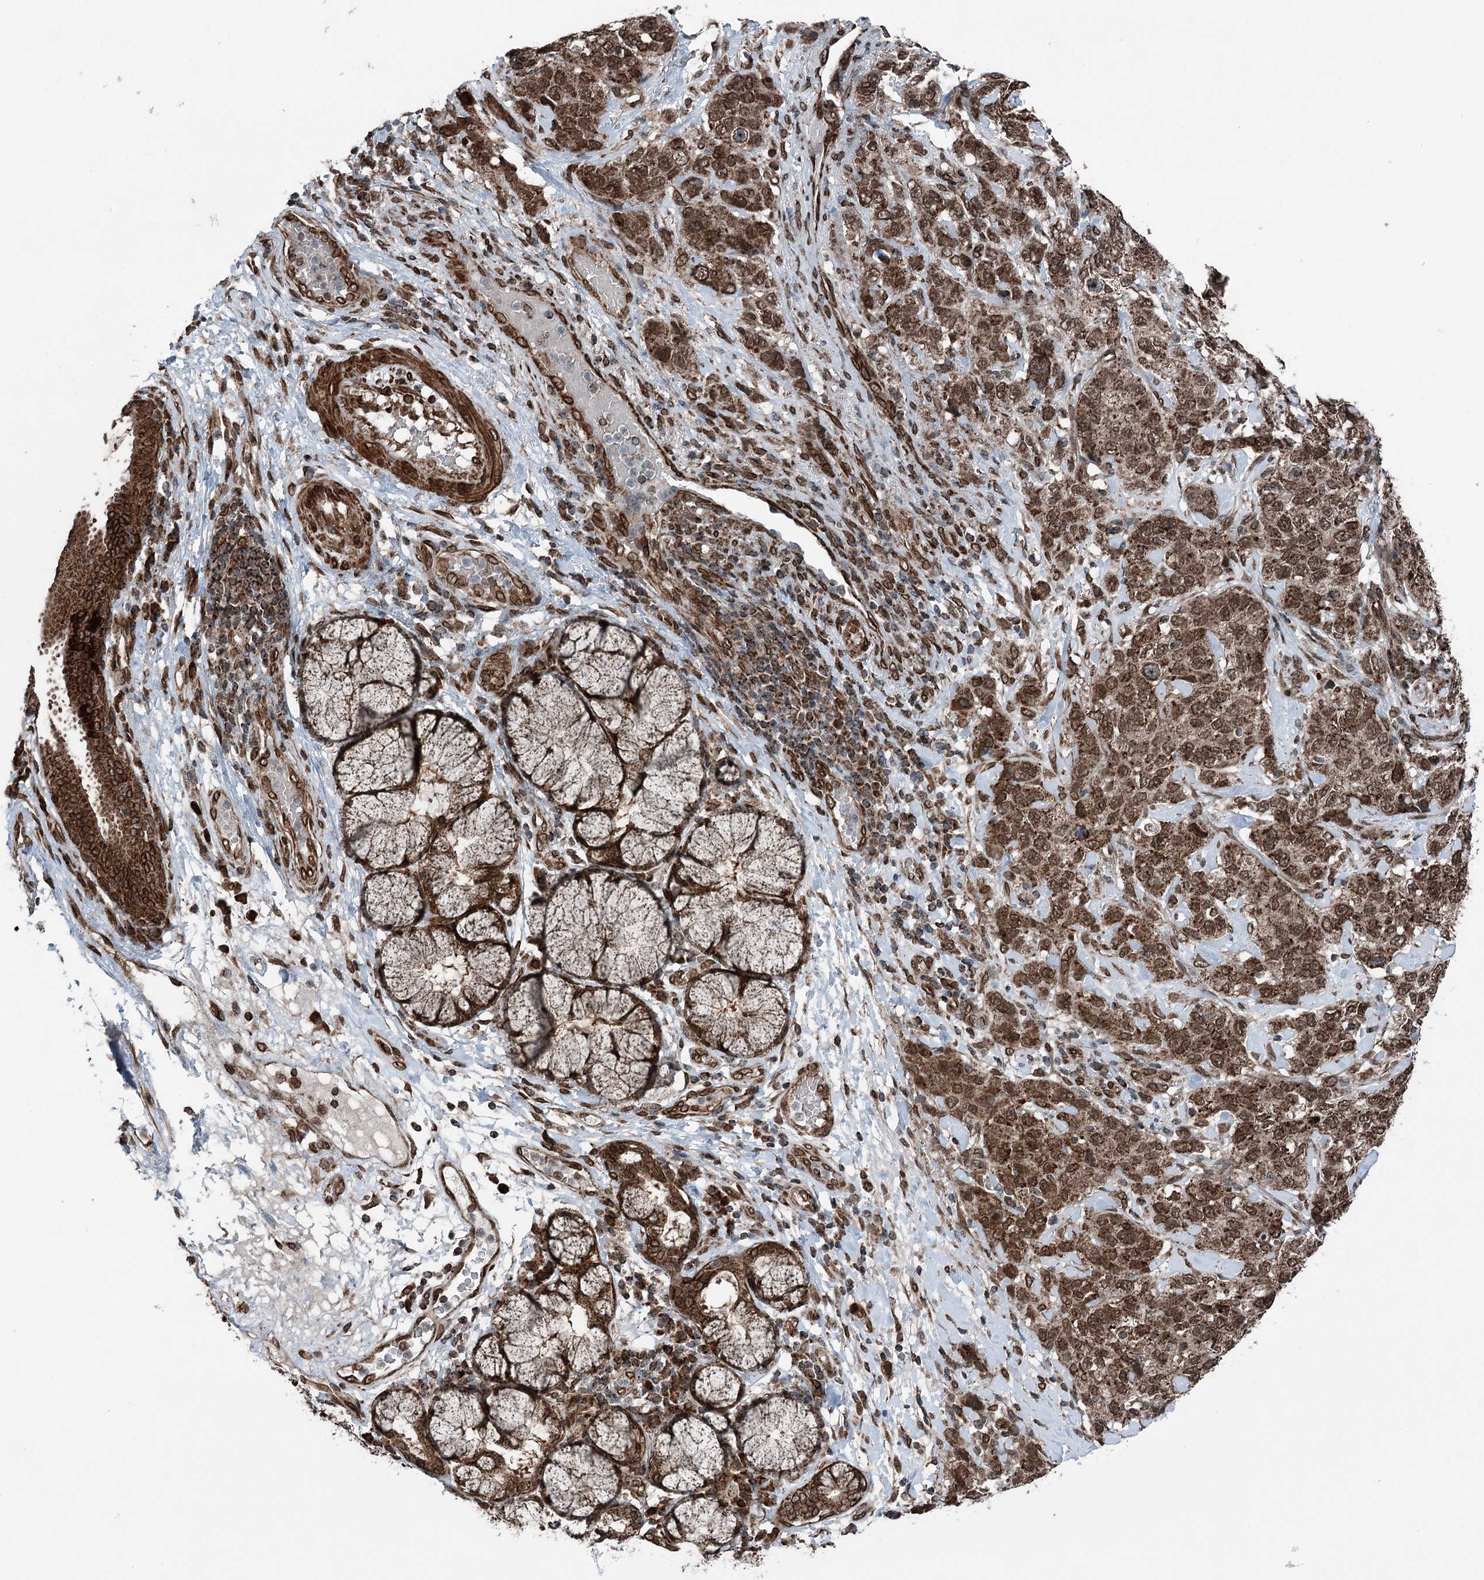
{"staining": {"intensity": "strong", "quantity": ">75%", "location": "cytoplasmic/membranous,nuclear"}, "tissue": "stomach cancer", "cell_type": "Tumor cells", "image_type": "cancer", "snomed": [{"axis": "morphology", "description": "Adenocarcinoma, NOS"}, {"axis": "topography", "description": "Stomach"}], "caption": "DAB immunohistochemical staining of human stomach cancer reveals strong cytoplasmic/membranous and nuclear protein expression in approximately >75% of tumor cells.", "gene": "BCKDHA", "patient": {"sex": "male", "age": 48}}